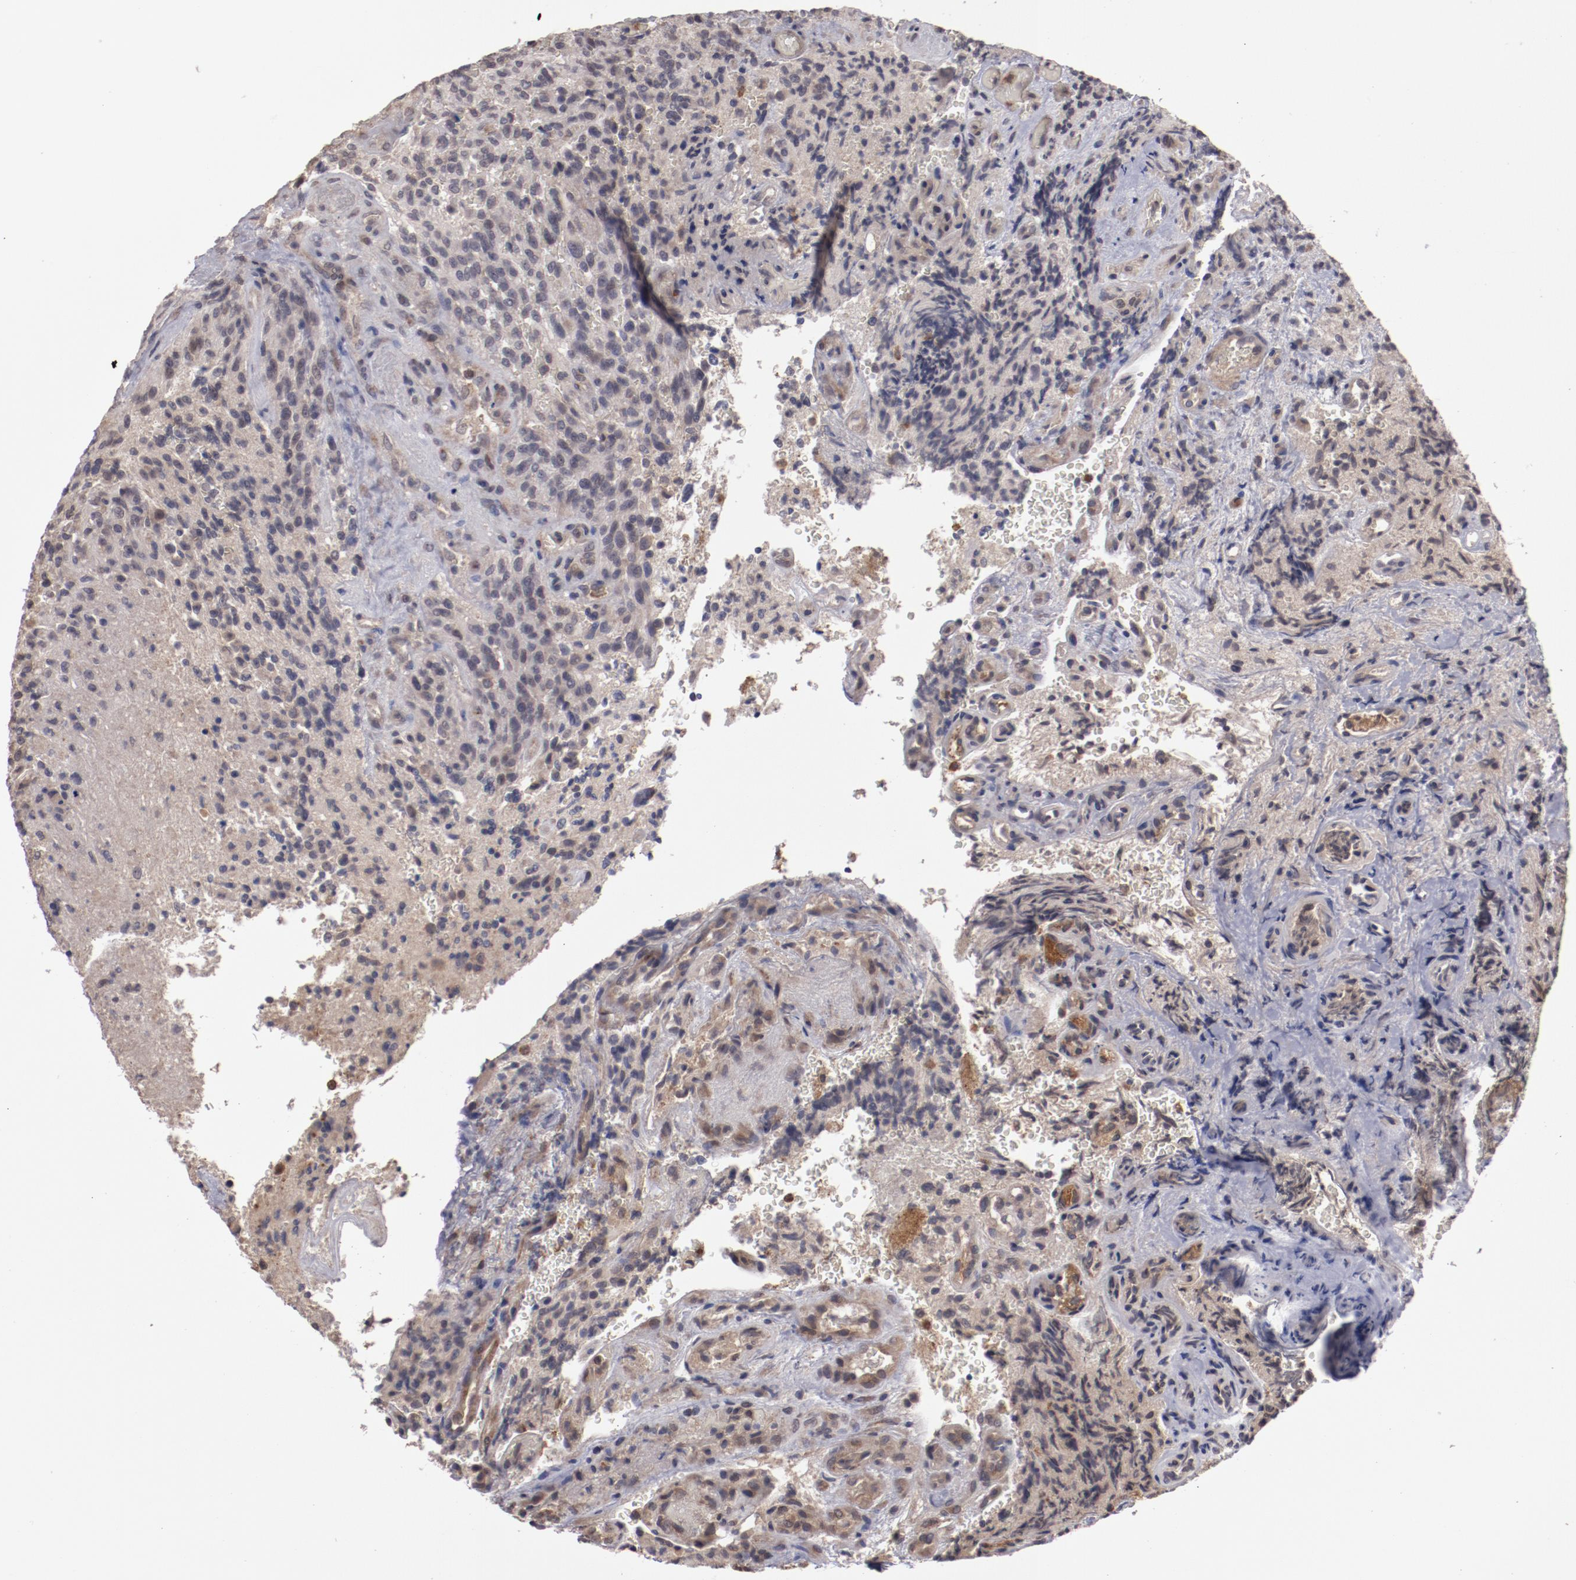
{"staining": {"intensity": "weak", "quantity": ">75%", "location": "cytoplasmic/membranous"}, "tissue": "glioma", "cell_type": "Tumor cells", "image_type": "cancer", "snomed": [{"axis": "morphology", "description": "Normal tissue, NOS"}, {"axis": "morphology", "description": "Glioma, malignant, High grade"}, {"axis": "topography", "description": "Cerebral cortex"}], "caption": "A brown stain labels weak cytoplasmic/membranous expression of a protein in human glioma tumor cells.", "gene": "SERPINA7", "patient": {"sex": "male", "age": 56}}